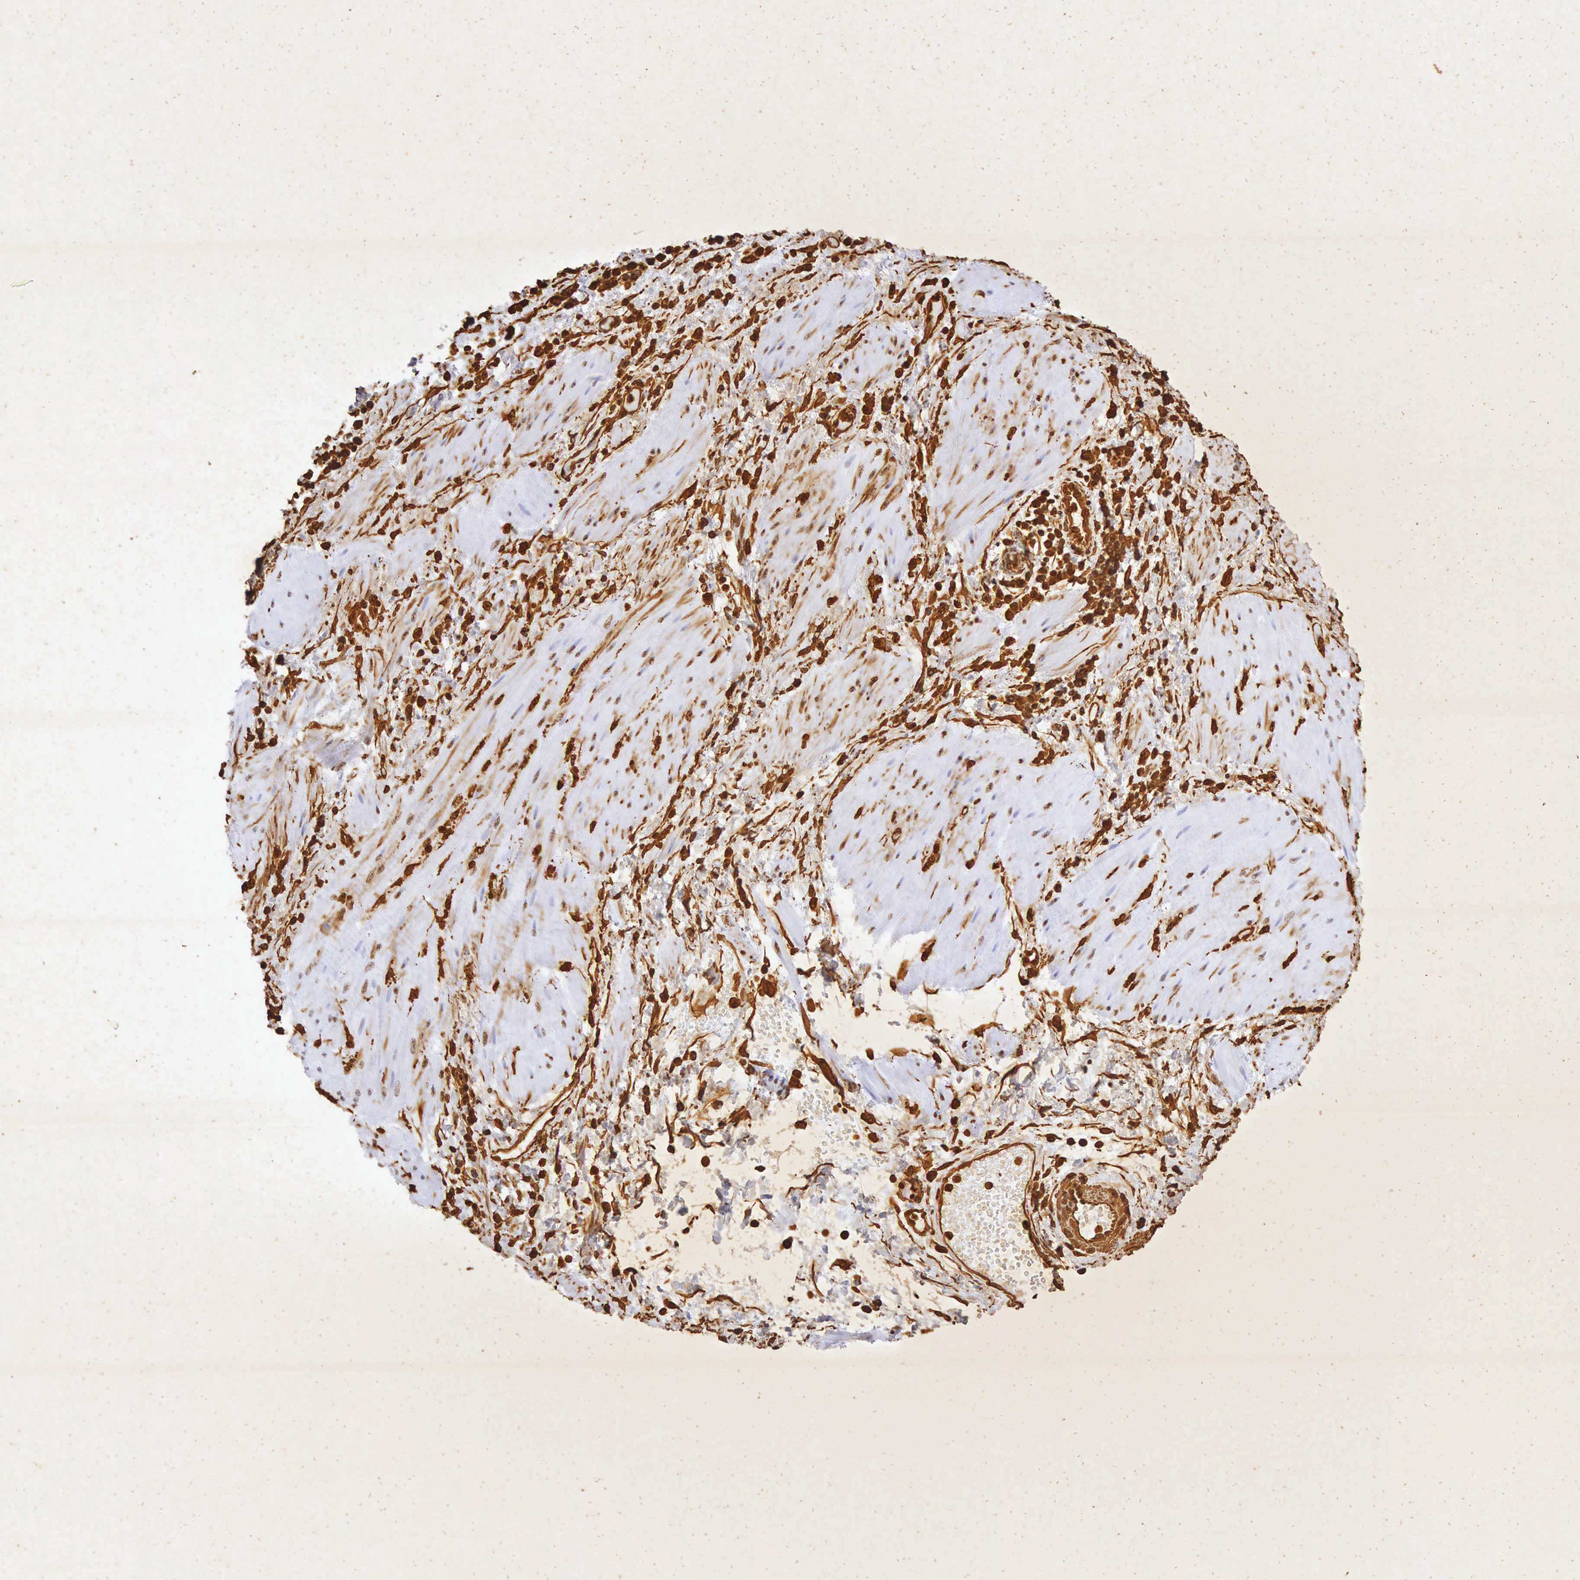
{"staining": {"intensity": "negative", "quantity": "none", "location": "none"}, "tissue": "urinary bladder", "cell_type": "Urothelial cells", "image_type": "normal", "snomed": [{"axis": "morphology", "description": "Normal tissue, NOS"}, {"axis": "topography", "description": "Urinary bladder"}], "caption": "This is a image of IHC staining of unremarkable urinary bladder, which shows no staining in urothelial cells.", "gene": "VIM", "patient": {"sex": "female", "age": 84}}